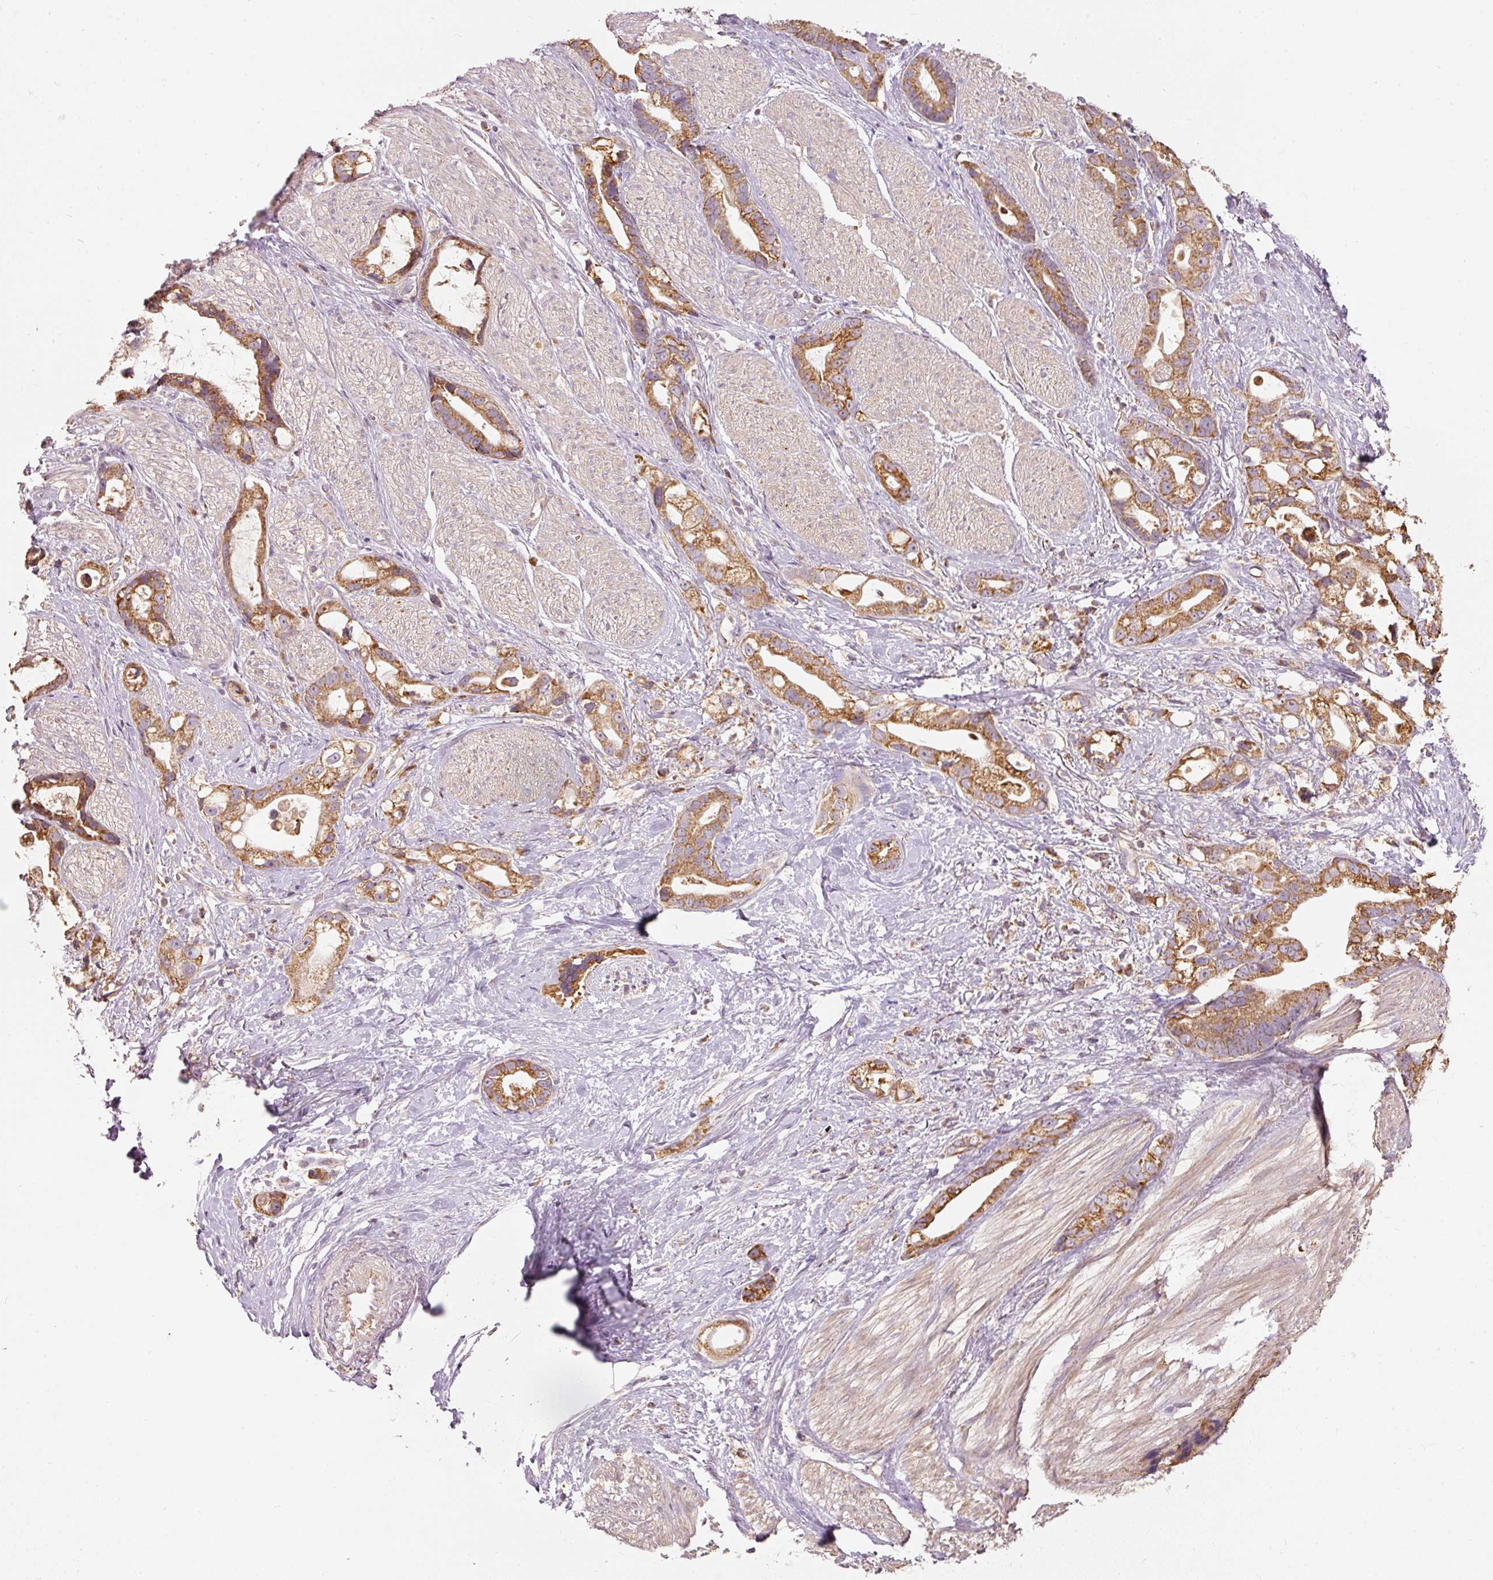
{"staining": {"intensity": "moderate", "quantity": ">75%", "location": "cytoplasmic/membranous"}, "tissue": "stomach cancer", "cell_type": "Tumor cells", "image_type": "cancer", "snomed": [{"axis": "morphology", "description": "Adenocarcinoma, NOS"}, {"axis": "topography", "description": "Stomach"}], "caption": "Immunohistochemical staining of human stomach adenocarcinoma demonstrates medium levels of moderate cytoplasmic/membranous protein expression in approximately >75% of tumor cells.", "gene": "PSENEN", "patient": {"sex": "male", "age": 55}}